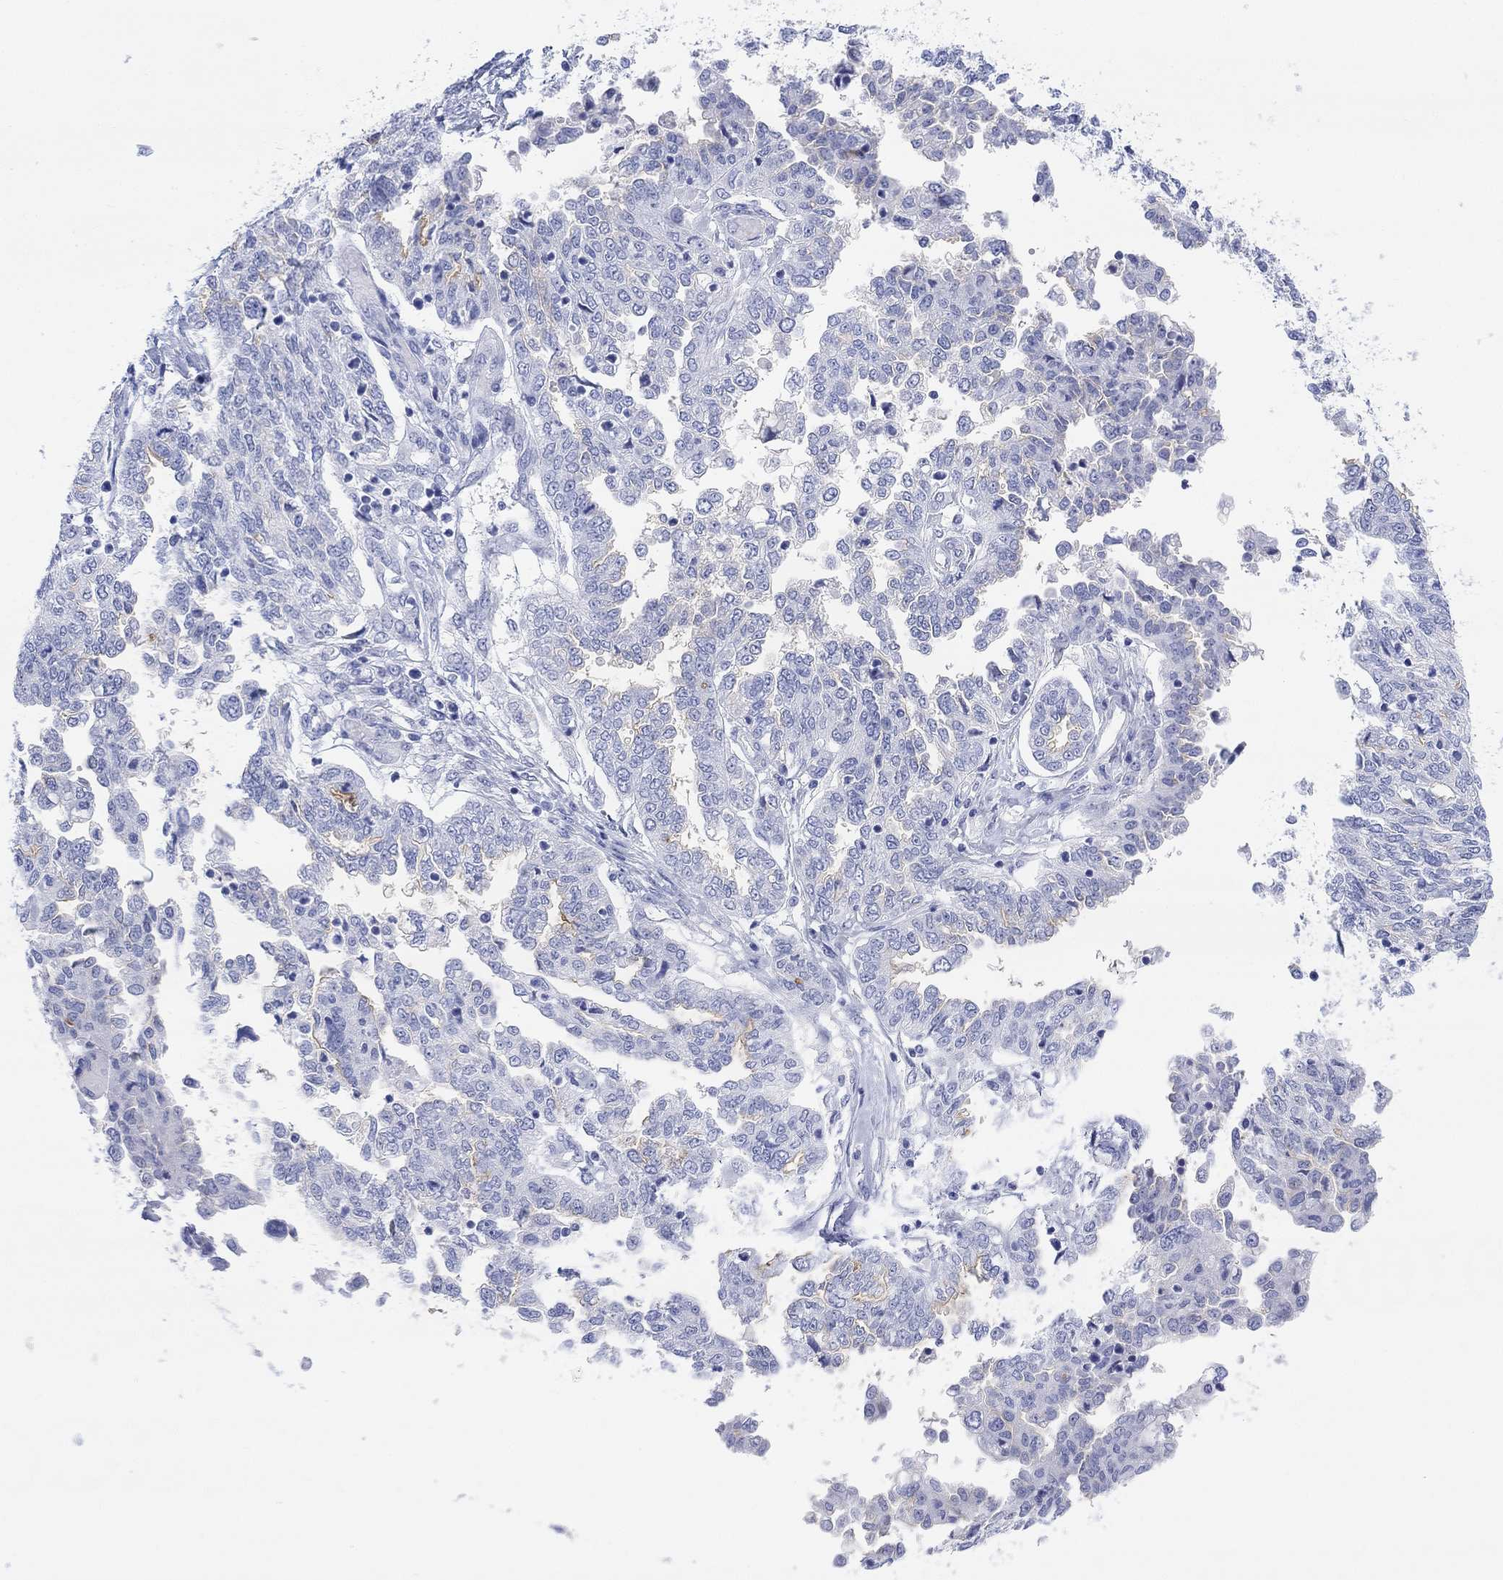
{"staining": {"intensity": "weak", "quantity": "<25%", "location": "cytoplasmic/membranous"}, "tissue": "ovarian cancer", "cell_type": "Tumor cells", "image_type": "cancer", "snomed": [{"axis": "morphology", "description": "Cystadenocarcinoma, serous, NOS"}, {"axis": "topography", "description": "Ovary"}], "caption": "Human serous cystadenocarcinoma (ovarian) stained for a protein using immunohistochemistry (IHC) shows no staining in tumor cells.", "gene": "XIRP2", "patient": {"sex": "female", "age": 67}}